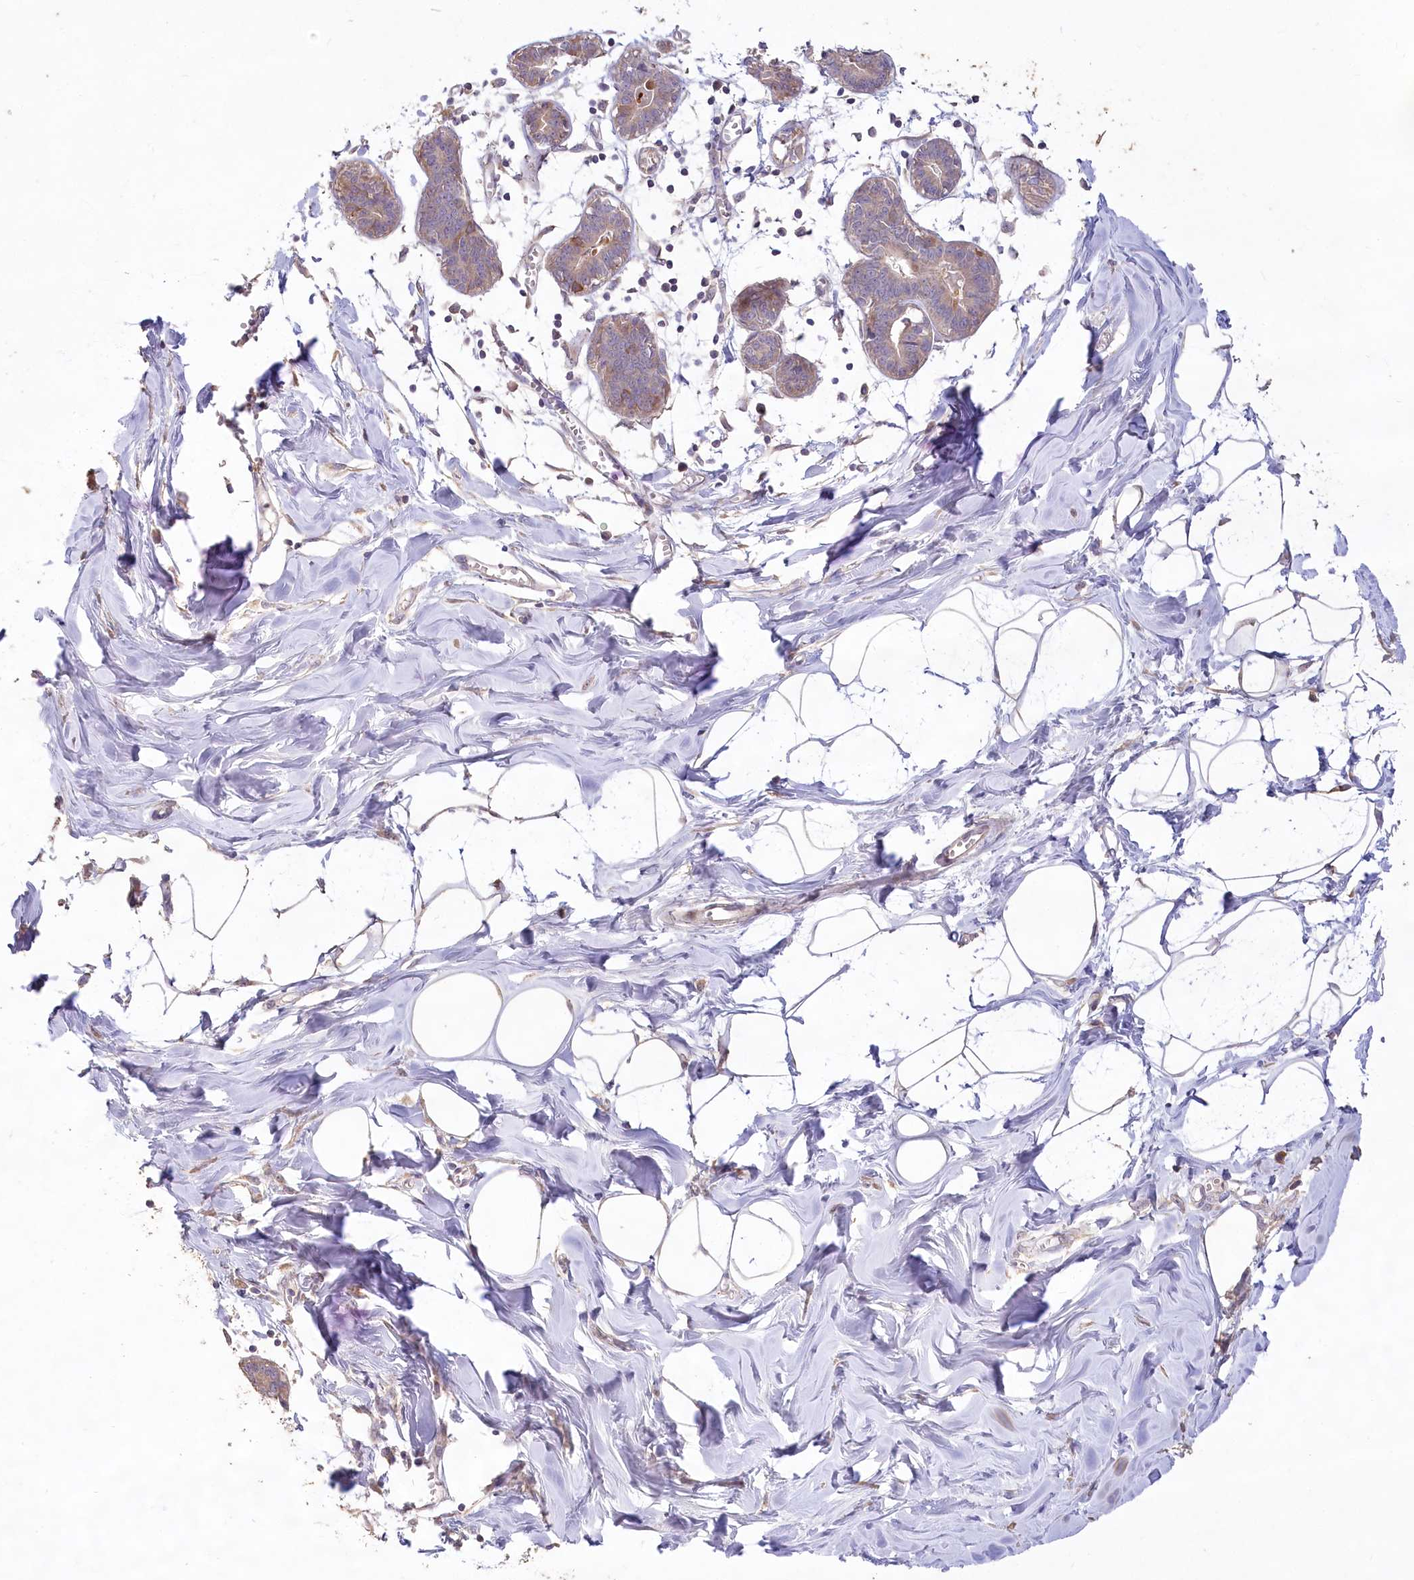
{"staining": {"intensity": "weak", "quantity": ">75%", "location": "cytoplasmic/membranous"}, "tissue": "breast", "cell_type": "Adipocytes", "image_type": "normal", "snomed": [{"axis": "morphology", "description": "Normal tissue, NOS"}, {"axis": "topography", "description": "Breast"}], "caption": "Breast stained with IHC exhibits weak cytoplasmic/membranous expression in about >75% of adipocytes. The protein is shown in brown color, while the nuclei are stained blue.", "gene": "IRAK1BP1", "patient": {"sex": "female", "age": 27}}